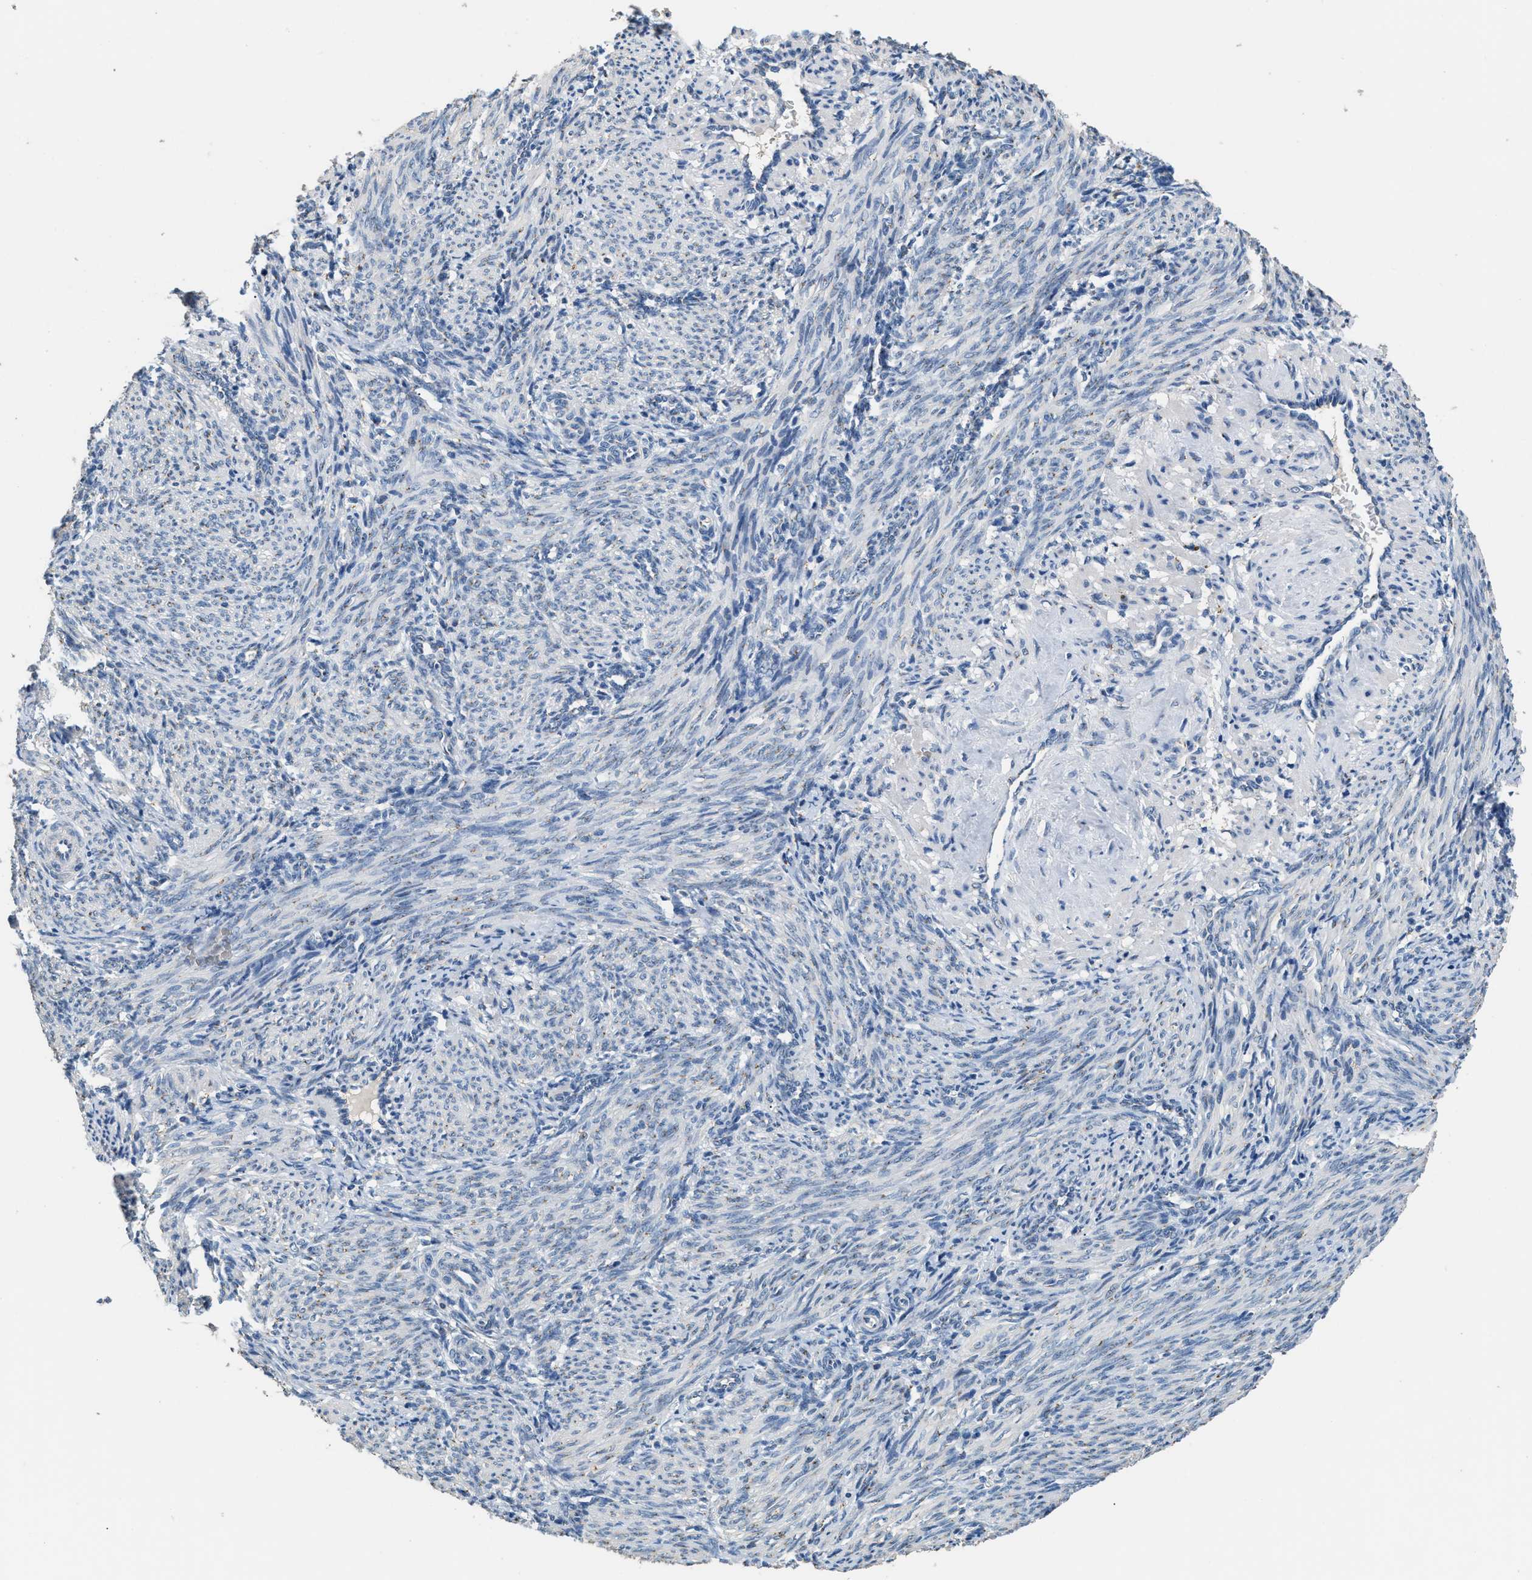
{"staining": {"intensity": "negative", "quantity": "none", "location": "none"}, "tissue": "smooth muscle", "cell_type": "Smooth muscle cells", "image_type": "normal", "snomed": [{"axis": "morphology", "description": "Normal tissue, NOS"}, {"axis": "topography", "description": "Endometrium"}], "caption": "This is an IHC histopathology image of unremarkable smooth muscle. There is no expression in smooth muscle cells.", "gene": "GOLM1", "patient": {"sex": "female", "age": 33}}